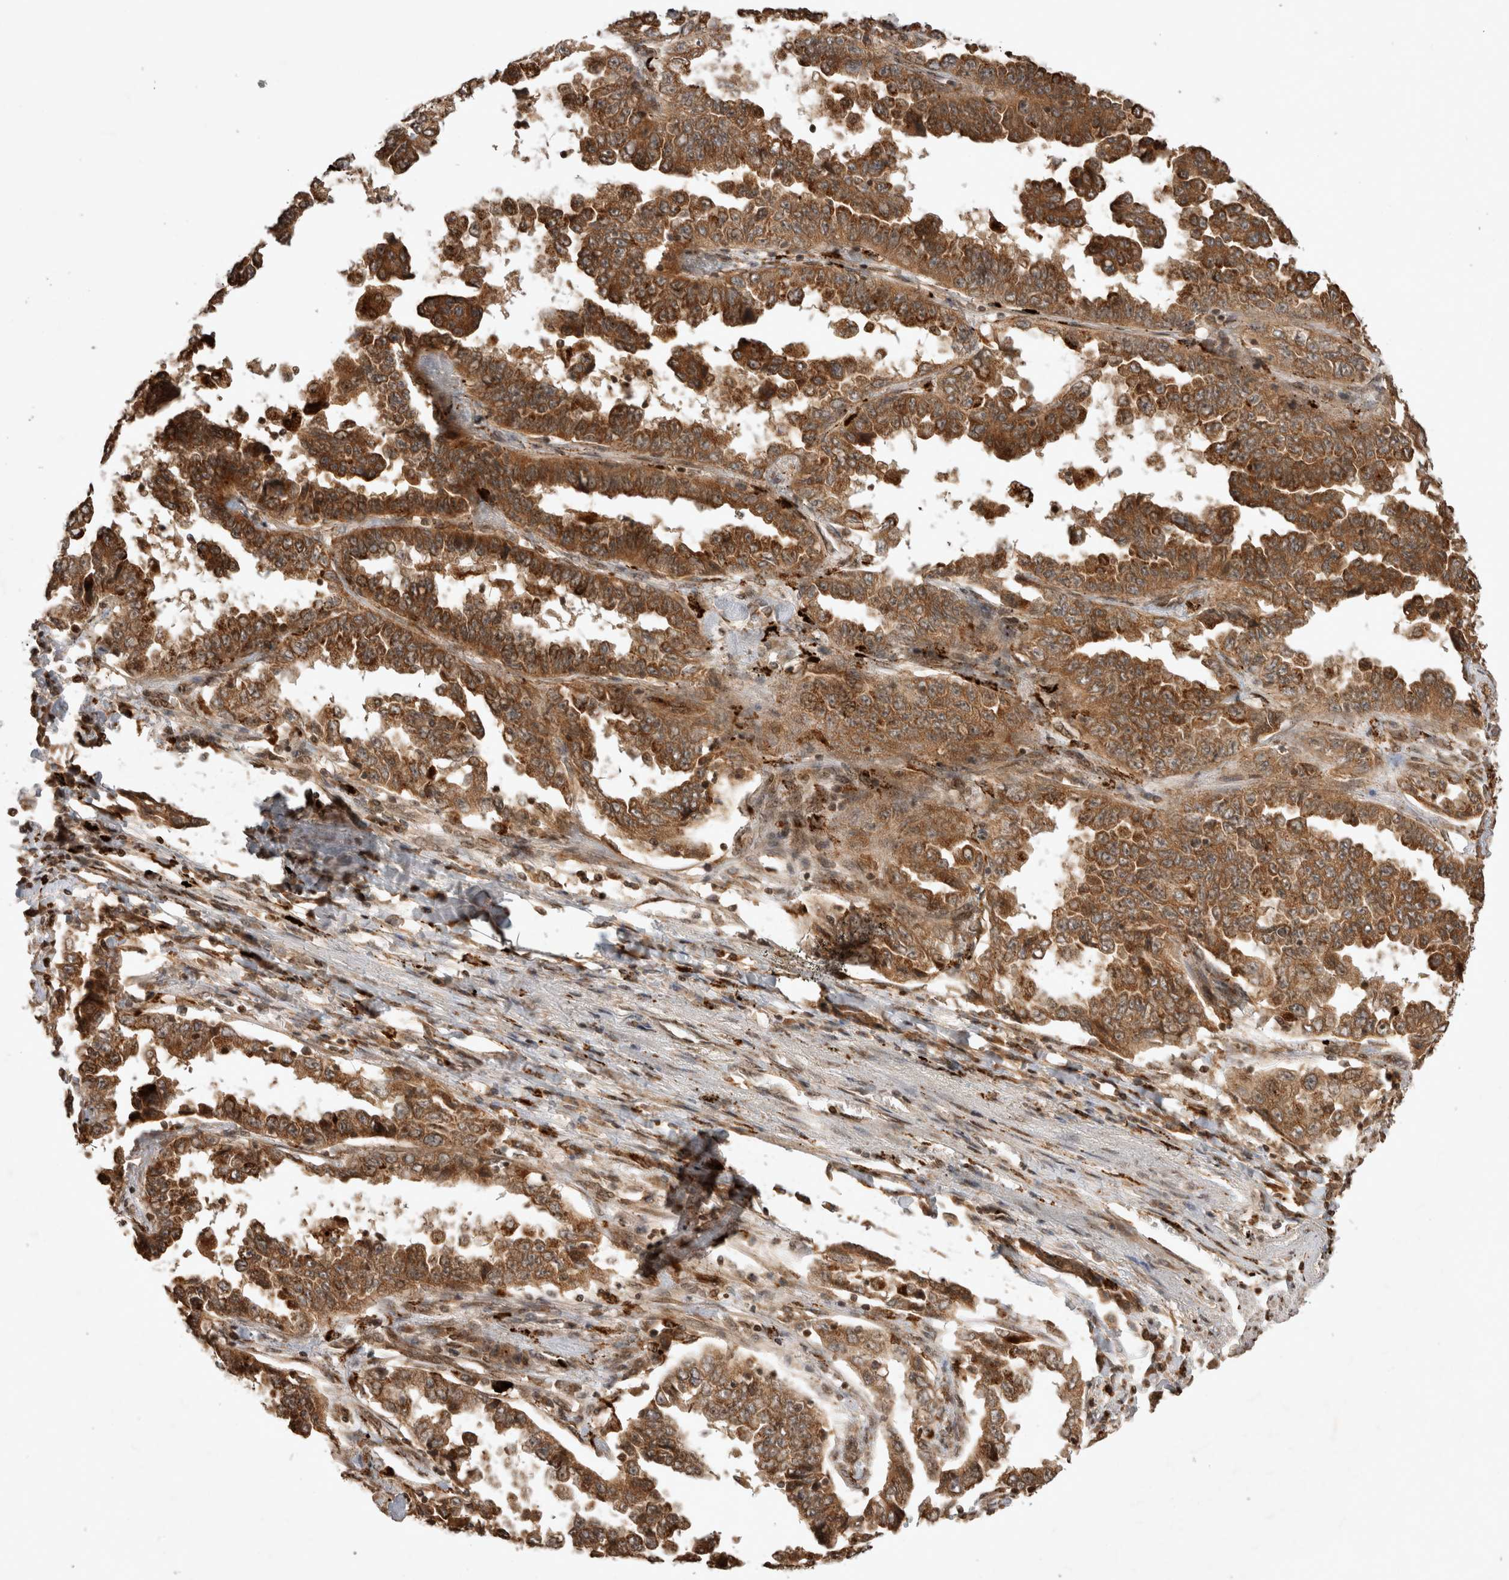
{"staining": {"intensity": "moderate", "quantity": ">75%", "location": "cytoplasmic/membranous"}, "tissue": "lung cancer", "cell_type": "Tumor cells", "image_type": "cancer", "snomed": [{"axis": "morphology", "description": "Adenocarcinoma, NOS"}, {"axis": "topography", "description": "Lung"}], "caption": "A medium amount of moderate cytoplasmic/membranous expression is appreciated in approximately >75% of tumor cells in lung cancer tissue. (DAB (3,3'-diaminobenzidine) IHC, brown staining for protein, blue staining for nuclei).", "gene": "FAM221A", "patient": {"sex": "female", "age": 51}}